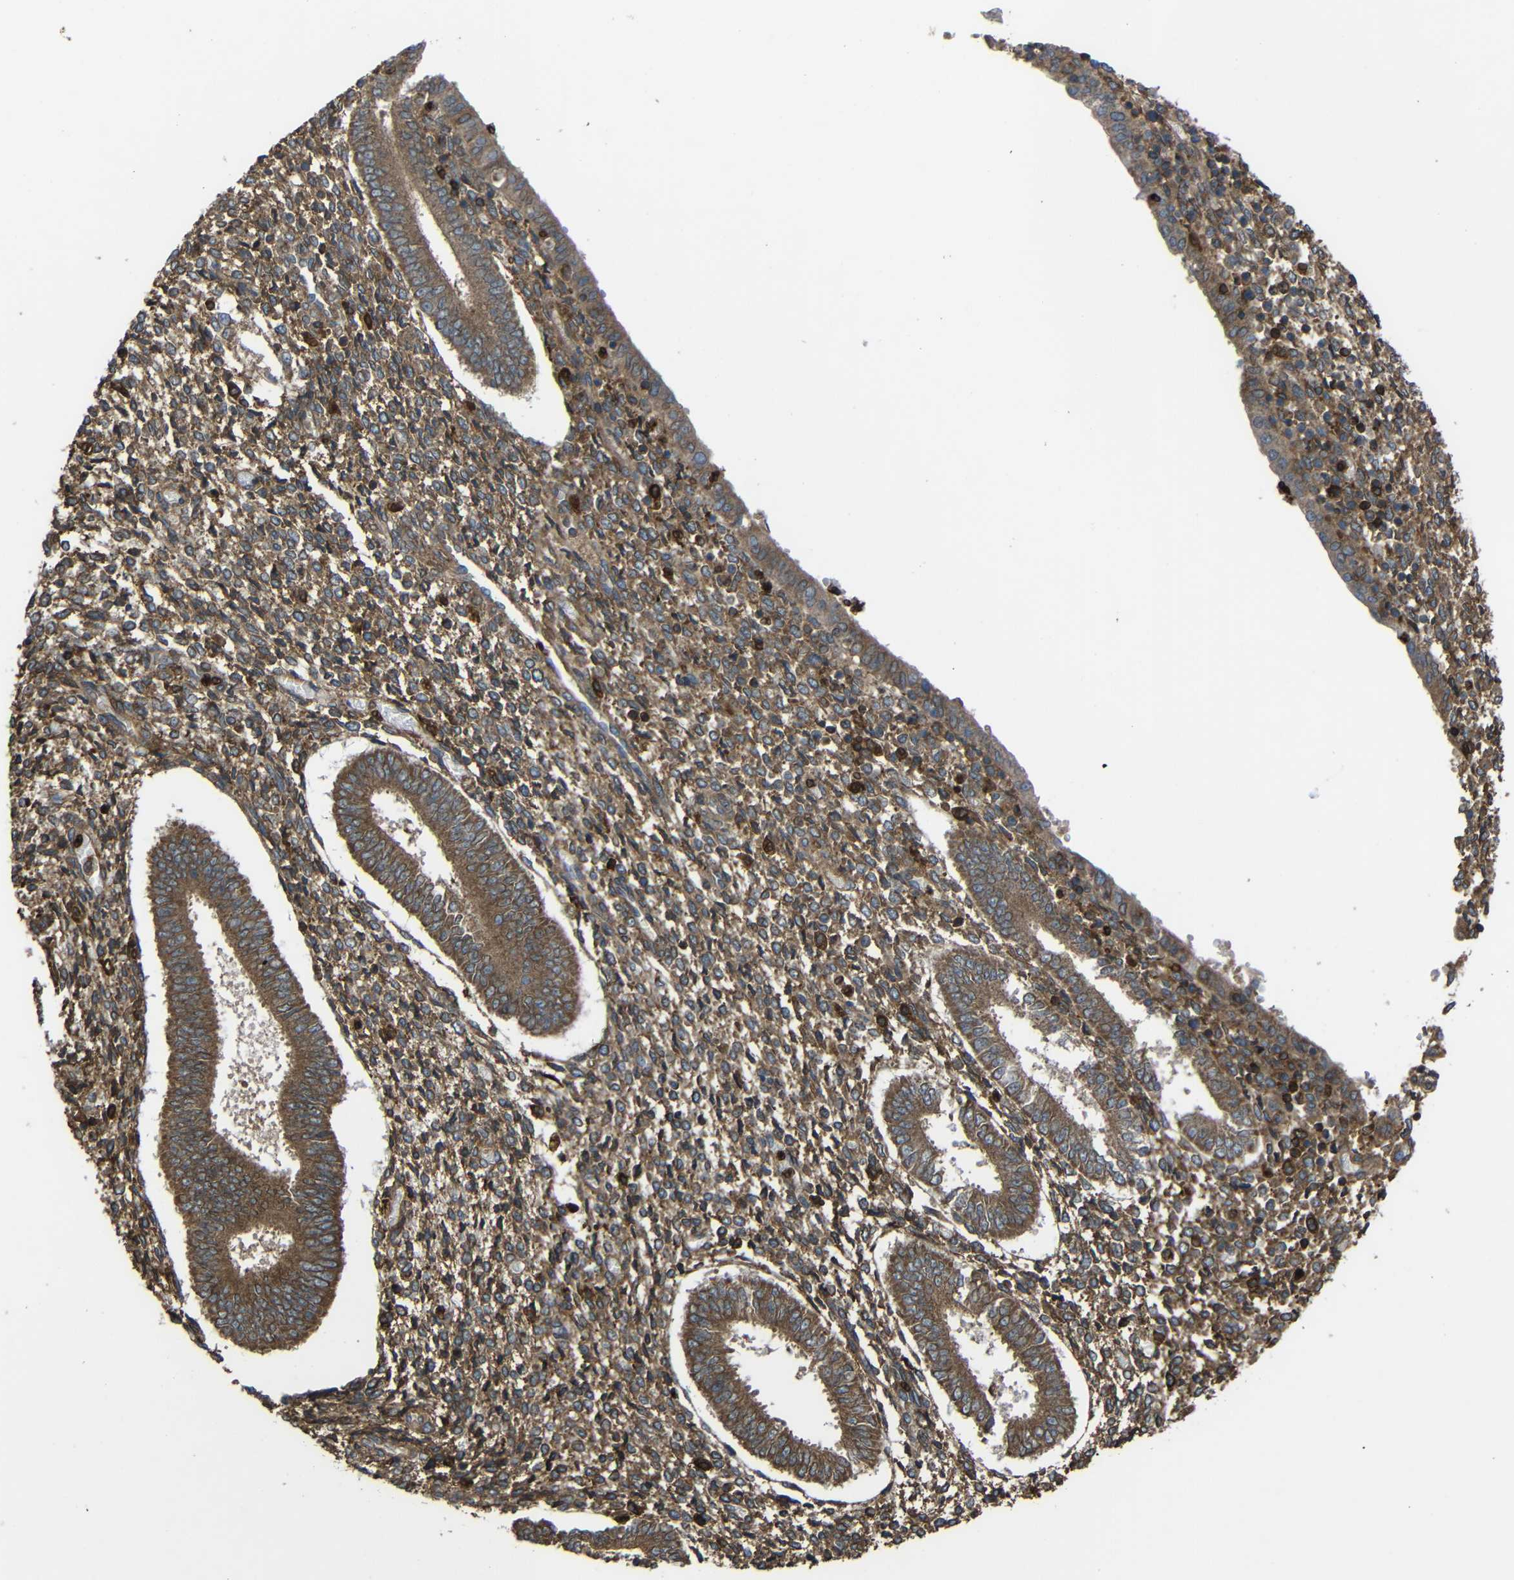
{"staining": {"intensity": "moderate", "quantity": ">75%", "location": "cytoplasmic/membranous"}, "tissue": "endometrium", "cell_type": "Cells in endometrial stroma", "image_type": "normal", "snomed": [{"axis": "morphology", "description": "Normal tissue, NOS"}, {"axis": "topography", "description": "Endometrium"}], "caption": "Normal endometrium reveals moderate cytoplasmic/membranous staining in approximately >75% of cells in endometrial stroma, visualized by immunohistochemistry. The protein of interest is stained brown, and the nuclei are stained in blue (DAB (3,3'-diaminobenzidine) IHC with brightfield microscopy, high magnification).", "gene": "TREM2", "patient": {"sex": "female", "age": 35}}